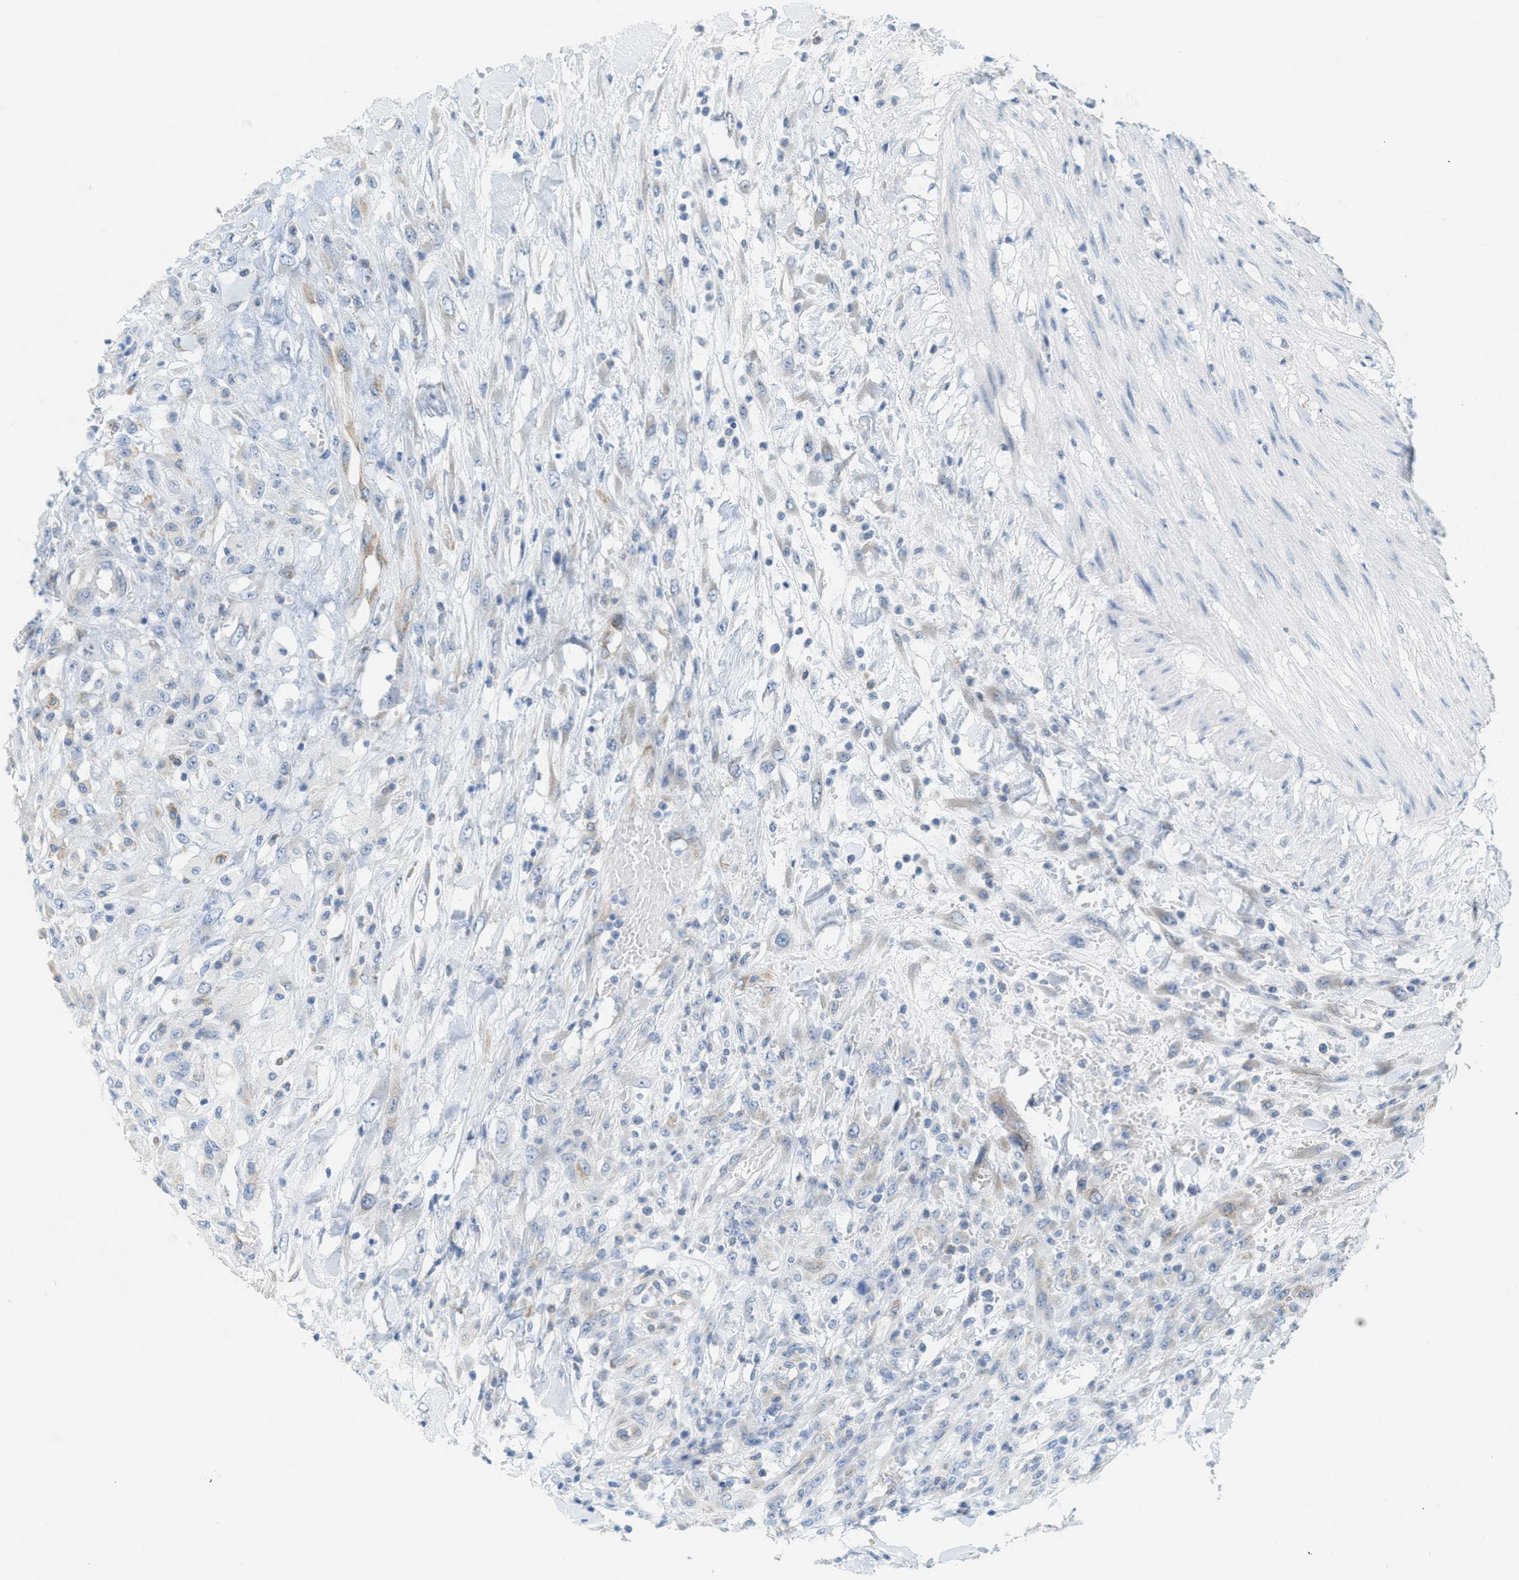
{"staining": {"intensity": "weak", "quantity": "<25%", "location": "cytoplasmic/membranous"}, "tissue": "testis cancer", "cell_type": "Tumor cells", "image_type": "cancer", "snomed": [{"axis": "morphology", "description": "Seminoma, NOS"}, {"axis": "topography", "description": "Testis"}], "caption": "Micrograph shows no protein expression in tumor cells of testis seminoma tissue. (Stains: DAB IHC with hematoxylin counter stain, Microscopy: brightfield microscopy at high magnification).", "gene": "TEX264", "patient": {"sex": "male", "age": 59}}